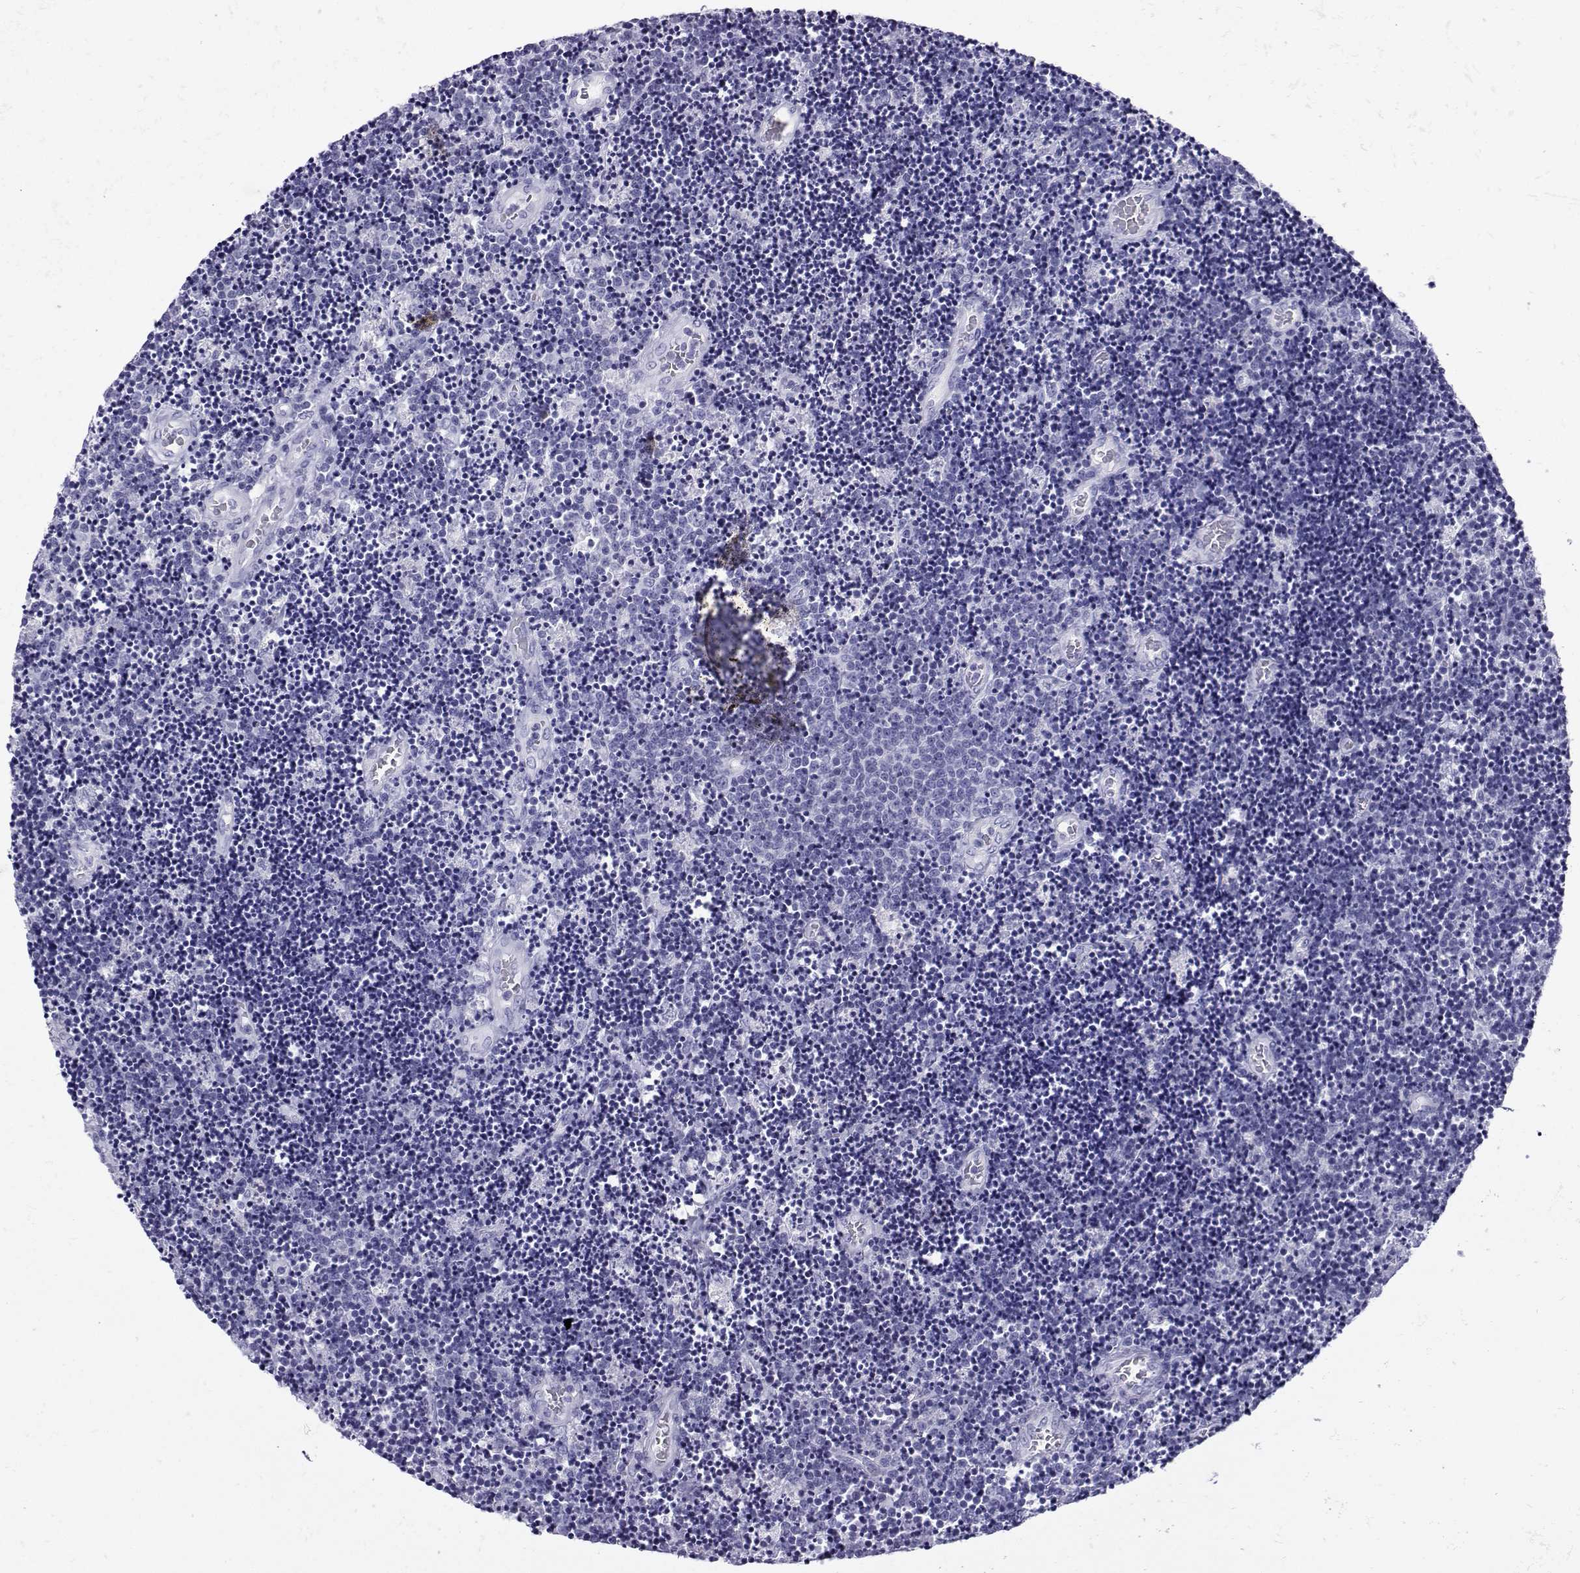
{"staining": {"intensity": "negative", "quantity": "none", "location": "none"}, "tissue": "lymphoma", "cell_type": "Tumor cells", "image_type": "cancer", "snomed": [{"axis": "morphology", "description": "Malignant lymphoma, non-Hodgkin's type, Low grade"}, {"axis": "topography", "description": "Brain"}], "caption": "Immunohistochemical staining of low-grade malignant lymphoma, non-Hodgkin's type demonstrates no significant positivity in tumor cells.", "gene": "NEFL", "patient": {"sex": "female", "age": 66}}